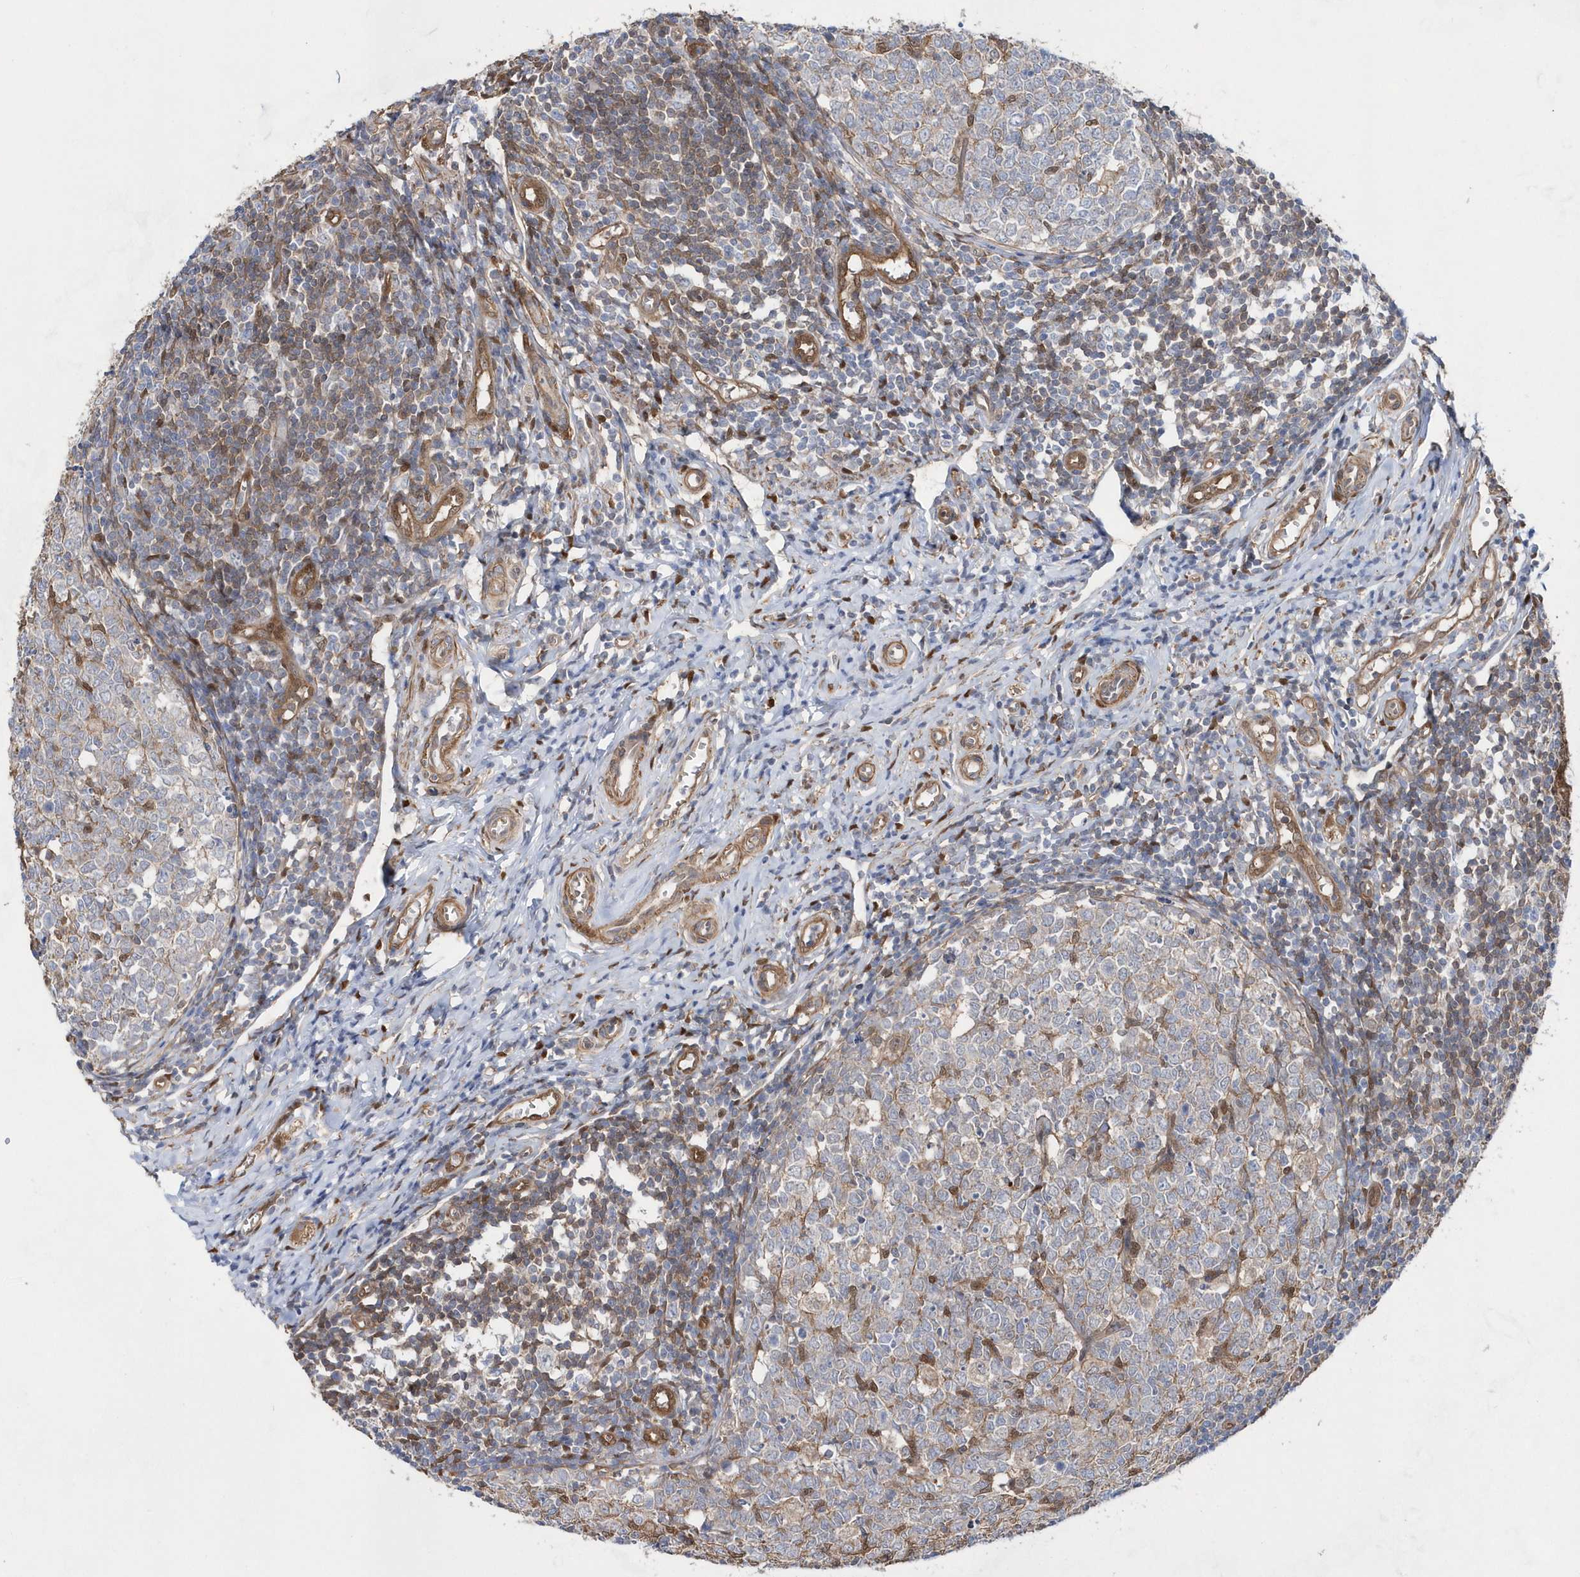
{"staining": {"intensity": "moderate", "quantity": ">75%", "location": "cytoplasmic/membranous,nuclear"}, "tissue": "appendix", "cell_type": "Glandular cells", "image_type": "normal", "snomed": [{"axis": "morphology", "description": "Normal tissue, NOS"}, {"axis": "topography", "description": "Appendix"}], "caption": "Immunohistochemistry (DAB (3,3'-diaminobenzidine)) staining of normal appendix demonstrates moderate cytoplasmic/membranous,nuclear protein staining in about >75% of glandular cells. (IHC, brightfield microscopy, high magnification).", "gene": "BDH2", "patient": {"sex": "male", "age": 14}}